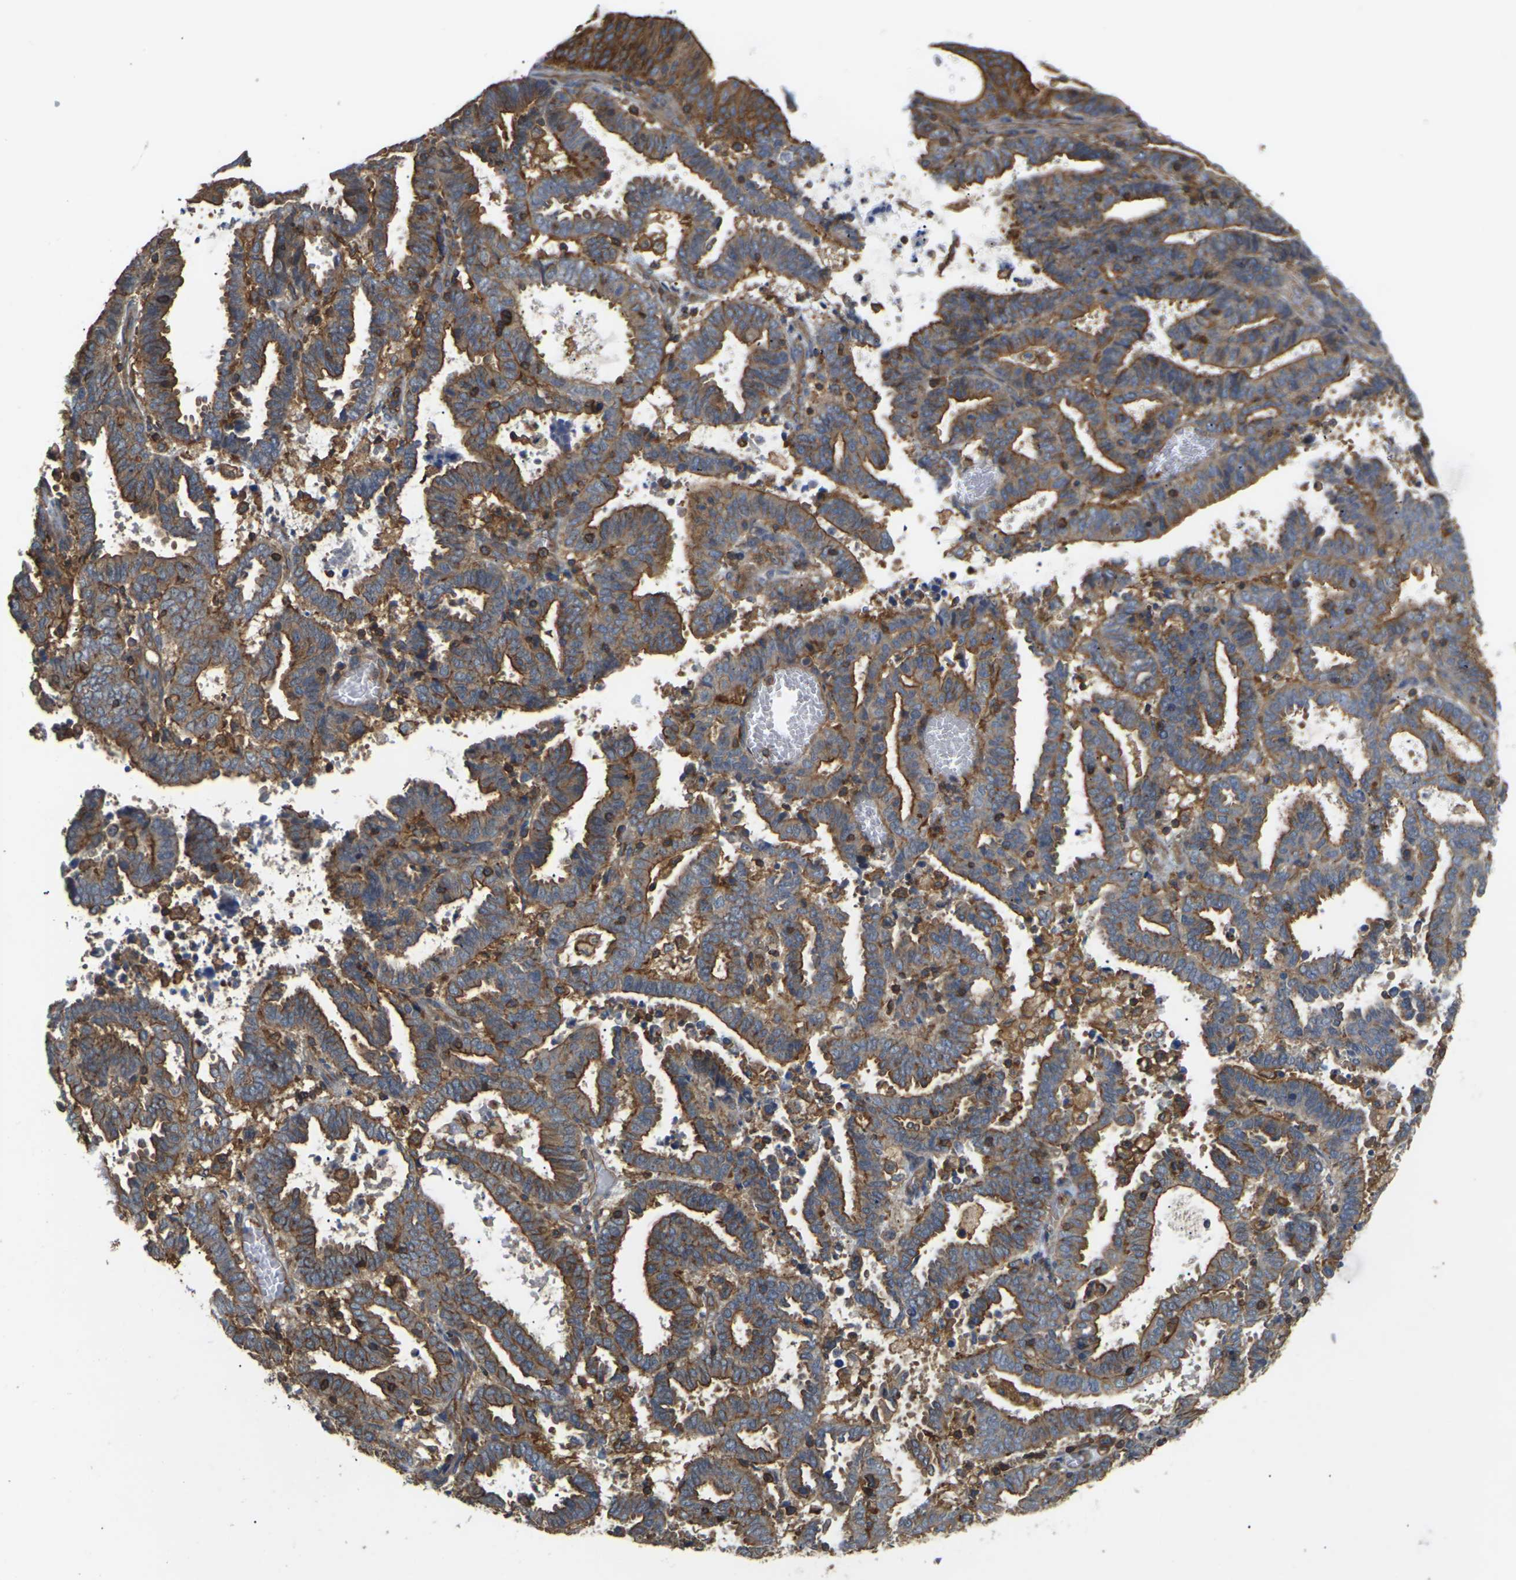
{"staining": {"intensity": "strong", "quantity": ">75%", "location": "cytoplasmic/membranous"}, "tissue": "endometrial cancer", "cell_type": "Tumor cells", "image_type": "cancer", "snomed": [{"axis": "morphology", "description": "Adenocarcinoma, NOS"}, {"axis": "topography", "description": "Uterus"}], "caption": "Immunohistochemistry micrograph of neoplastic tissue: human endometrial cancer stained using immunohistochemistry (IHC) displays high levels of strong protein expression localized specifically in the cytoplasmic/membranous of tumor cells, appearing as a cytoplasmic/membranous brown color.", "gene": "IQGAP1", "patient": {"sex": "female", "age": 83}}